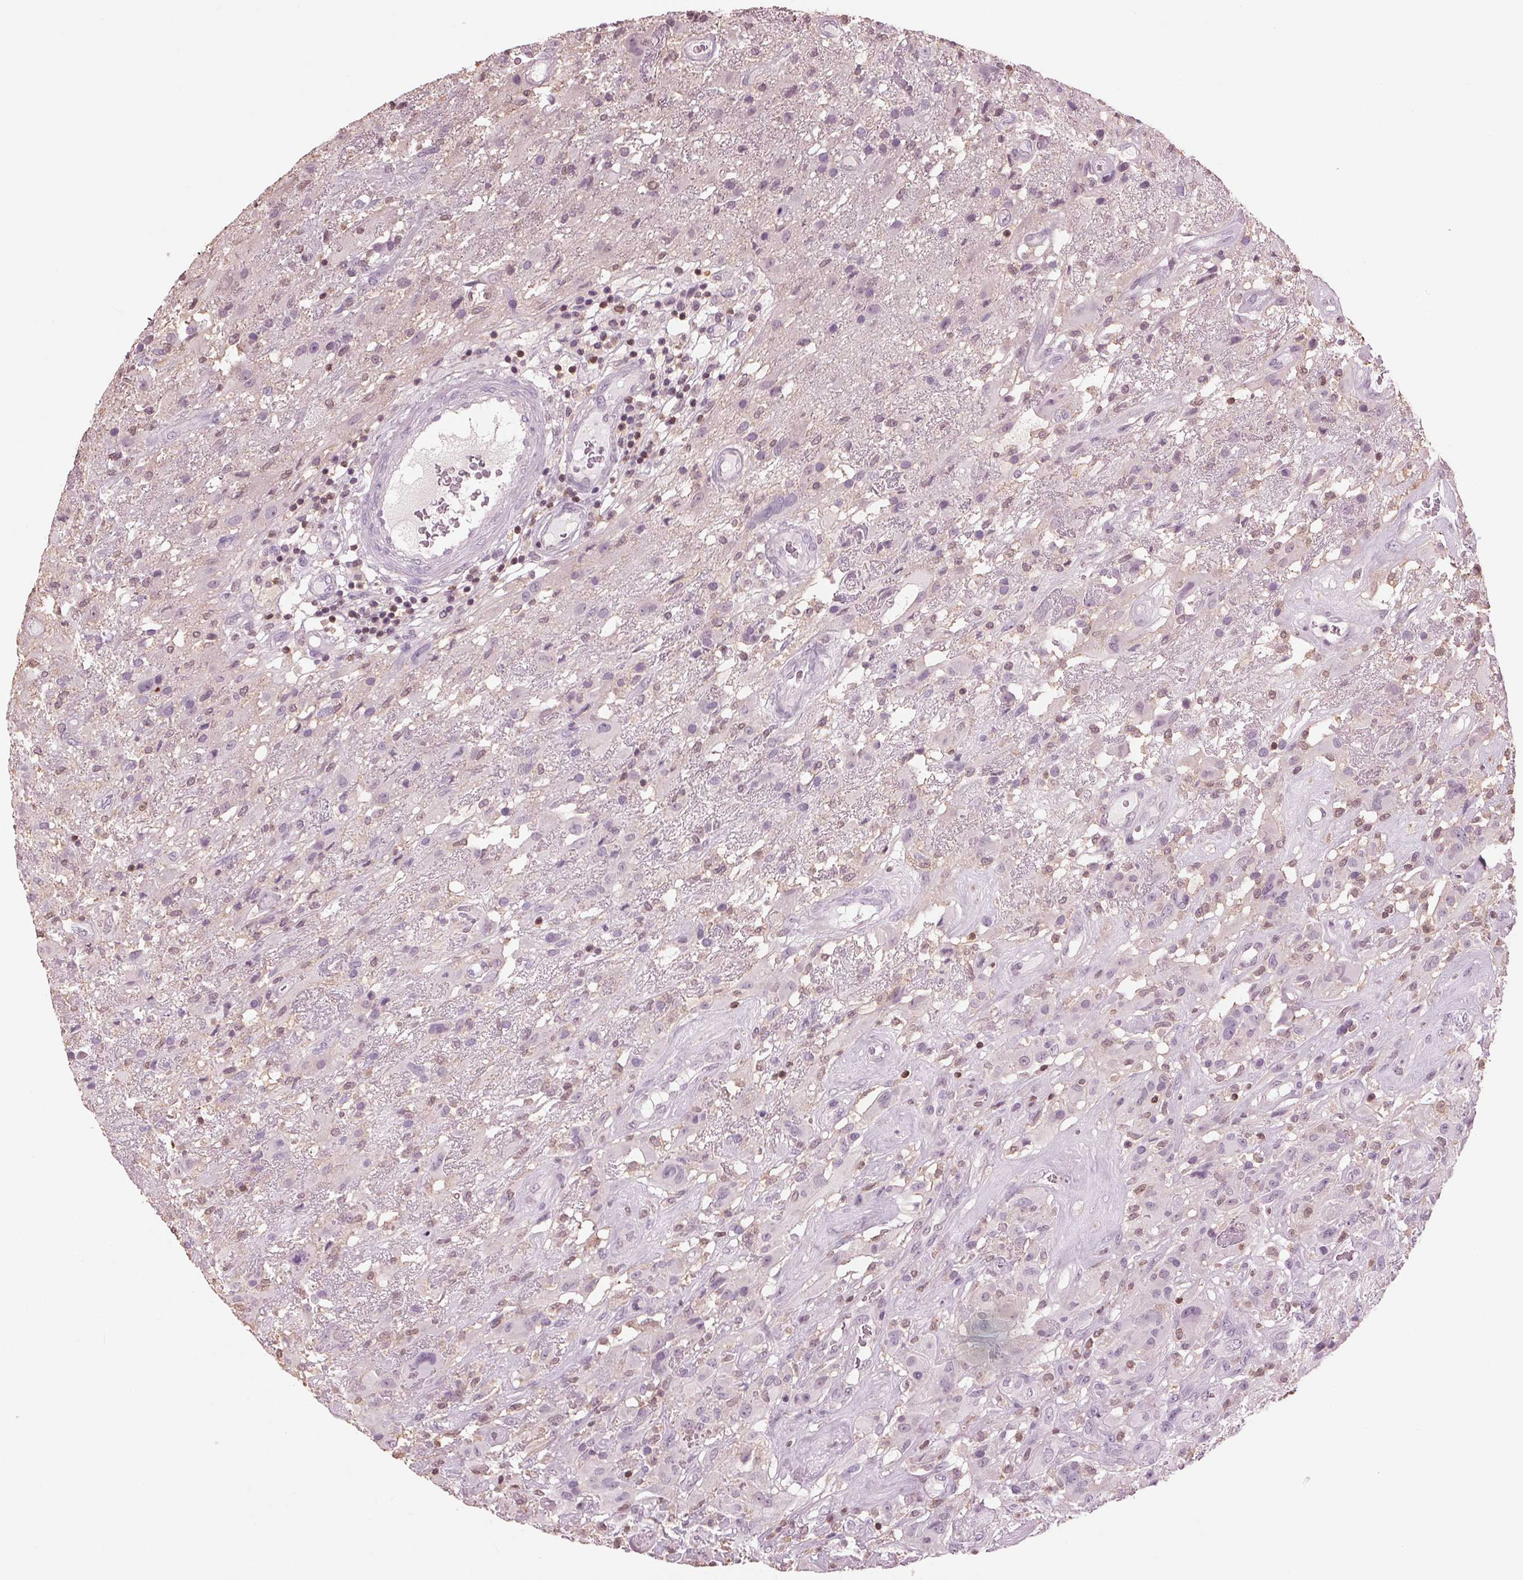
{"staining": {"intensity": "negative", "quantity": "none", "location": "none"}, "tissue": "glioma", "cell_type": "Tumor cells", "image_type": "cancer", "snomed": [{"axis": "morphology", "description": "Glioma, malignant, High grade"}, {"axis": "topography", "description": "Brain"}], "caption": "Image shows no protein staining in tumor cells of glioma tissue.", "gene": "BTLA", "patient": {"sex": "male", "age": 46}}